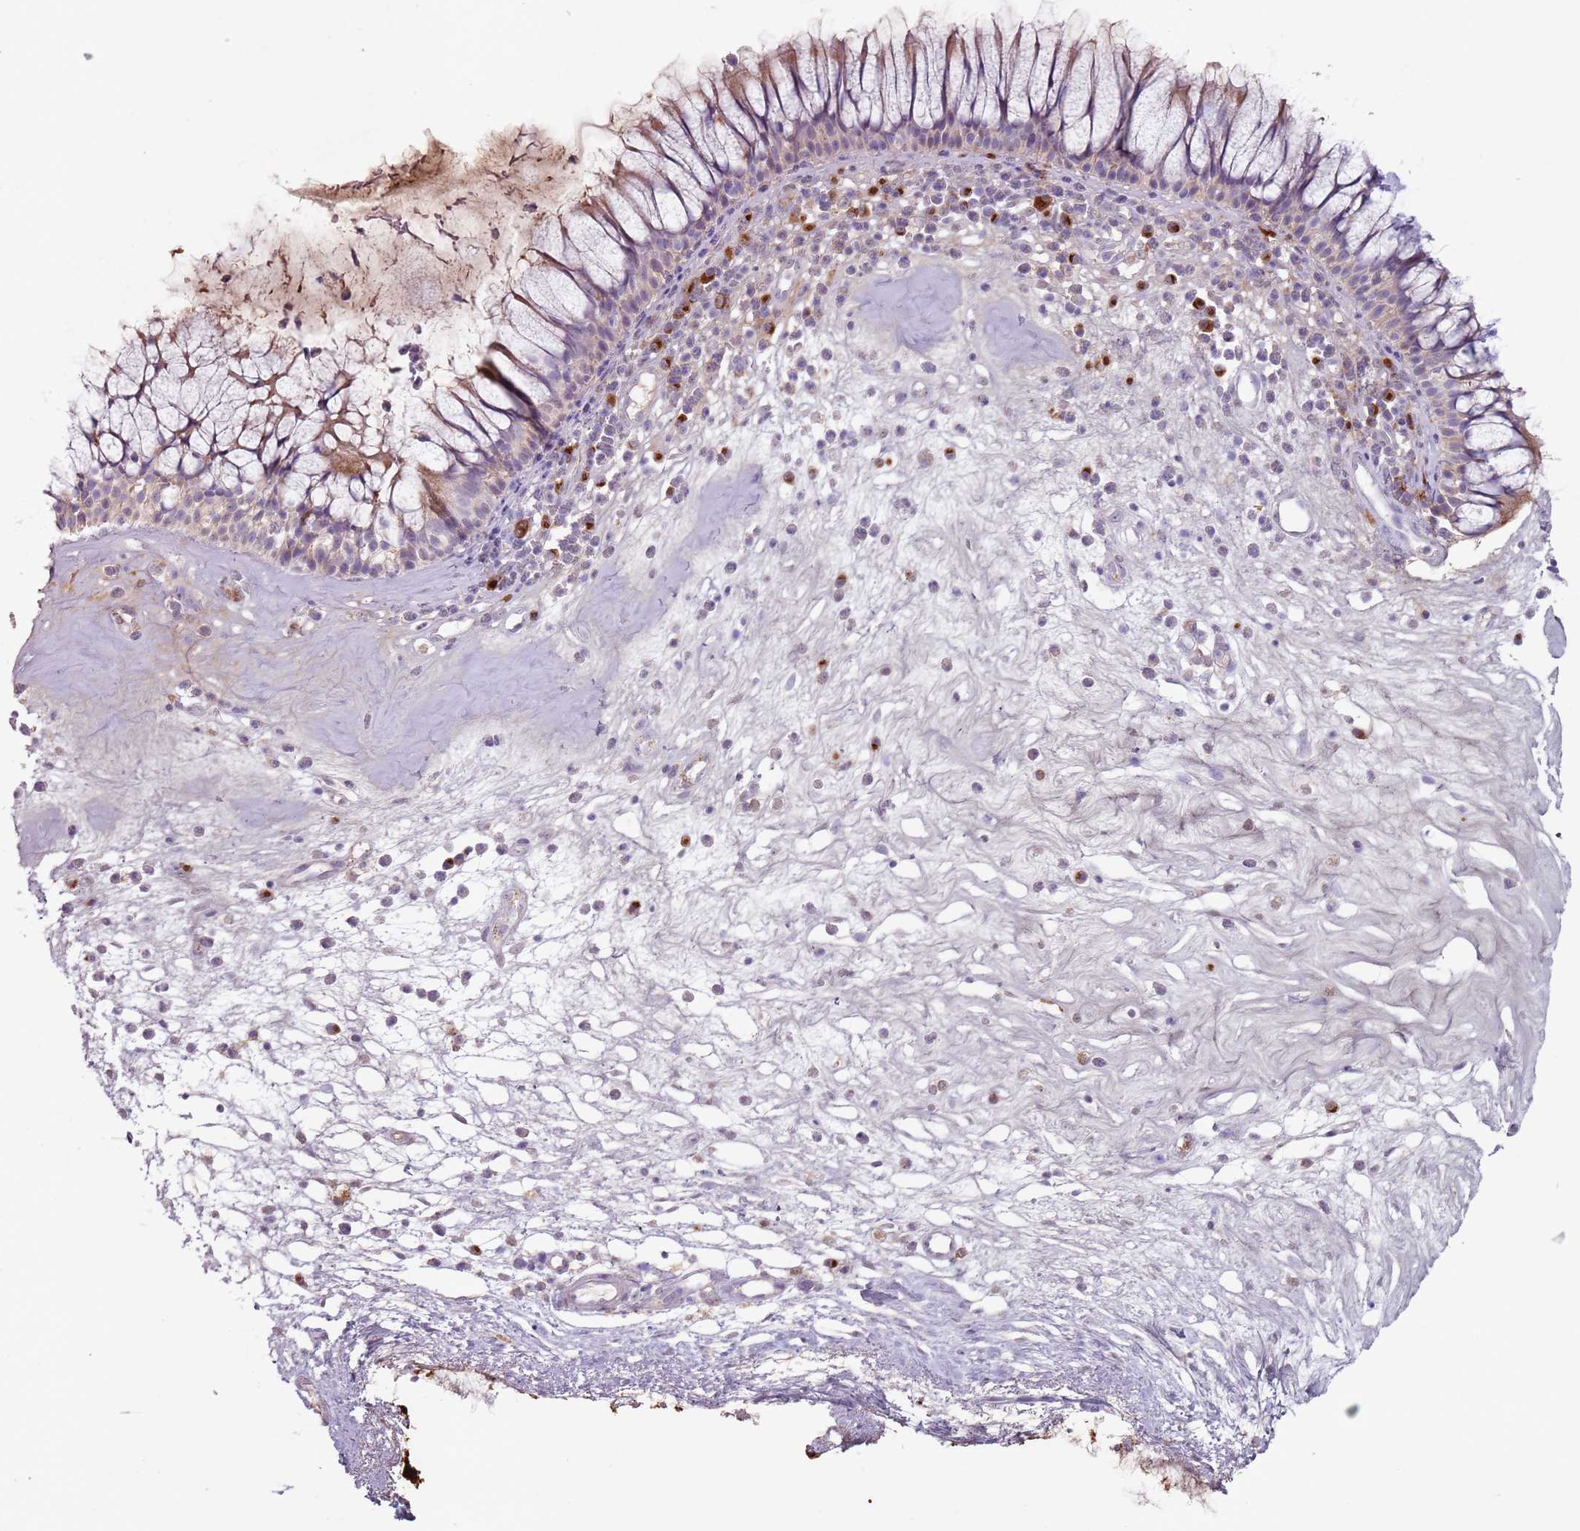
{"staining": {"intensity": "weak", "quantity": "25%-75%", "location": "cytoplasmic/membranous"}, "tissue": "nasopharynx", "cell_type": "Respiratory epithelial cells", "image_type": "normal", "snomed": [{"axis": "morphology", "description": "Normal tissue, NOS"}, {"axis": "morphology", "description": "Inflammation, NOS"}, {"axis": "topography", "description": "Nasopharynx"}], "caption": "Immunohistochemical staining of normal human nasopharynx displays low levels of weak cytoplasmic/membranous expression in about 25%-75% of respiratory epithelial cells.", "gene": "STYK1", "patient": {"sex": "male", "age": 70}}